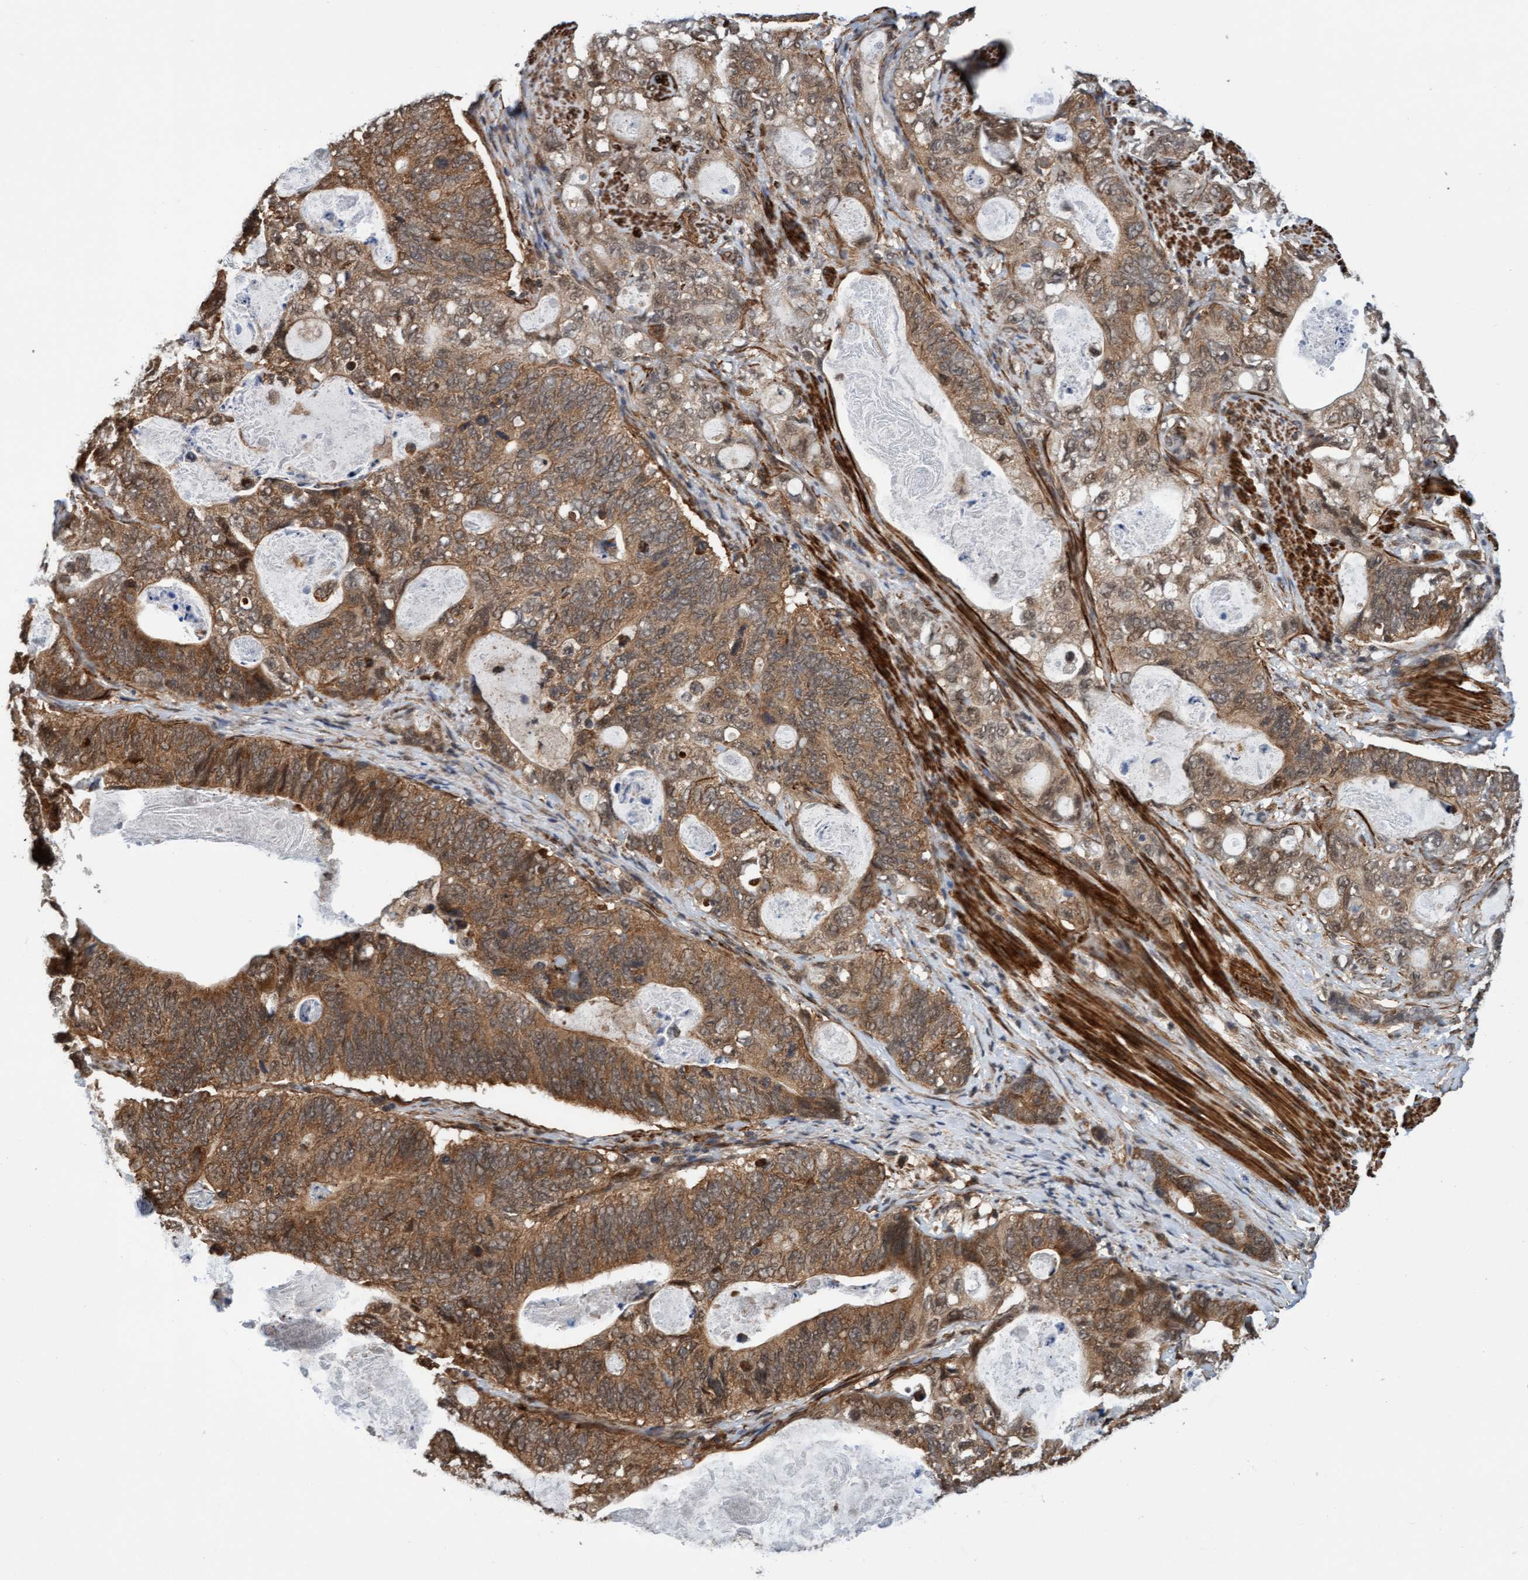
{"staining": {"intensity": "moderate", "quantity": ">75%", "location": "cytoplasmic/membranous"}, "tissue": "stomach cancer", "cell_type": "Tumor cells", "image_type": "cancer", "snomed": [{"axis": "morphology", "description": "Normal tissue, NOS"}, {"axis": "morphology", "description": "Adenocarcinoma, NOS"}, {"axis": "topography", "description": "Stomach"}], "caption": "Tumor cells display medium levels of moderate cytoplasmic/membranous staining in approximately >75% of cells in human stomach cancer (adenocarcinoma).", "gene": "STXBP4", "patient": {"sex": "female", "age": 89}}